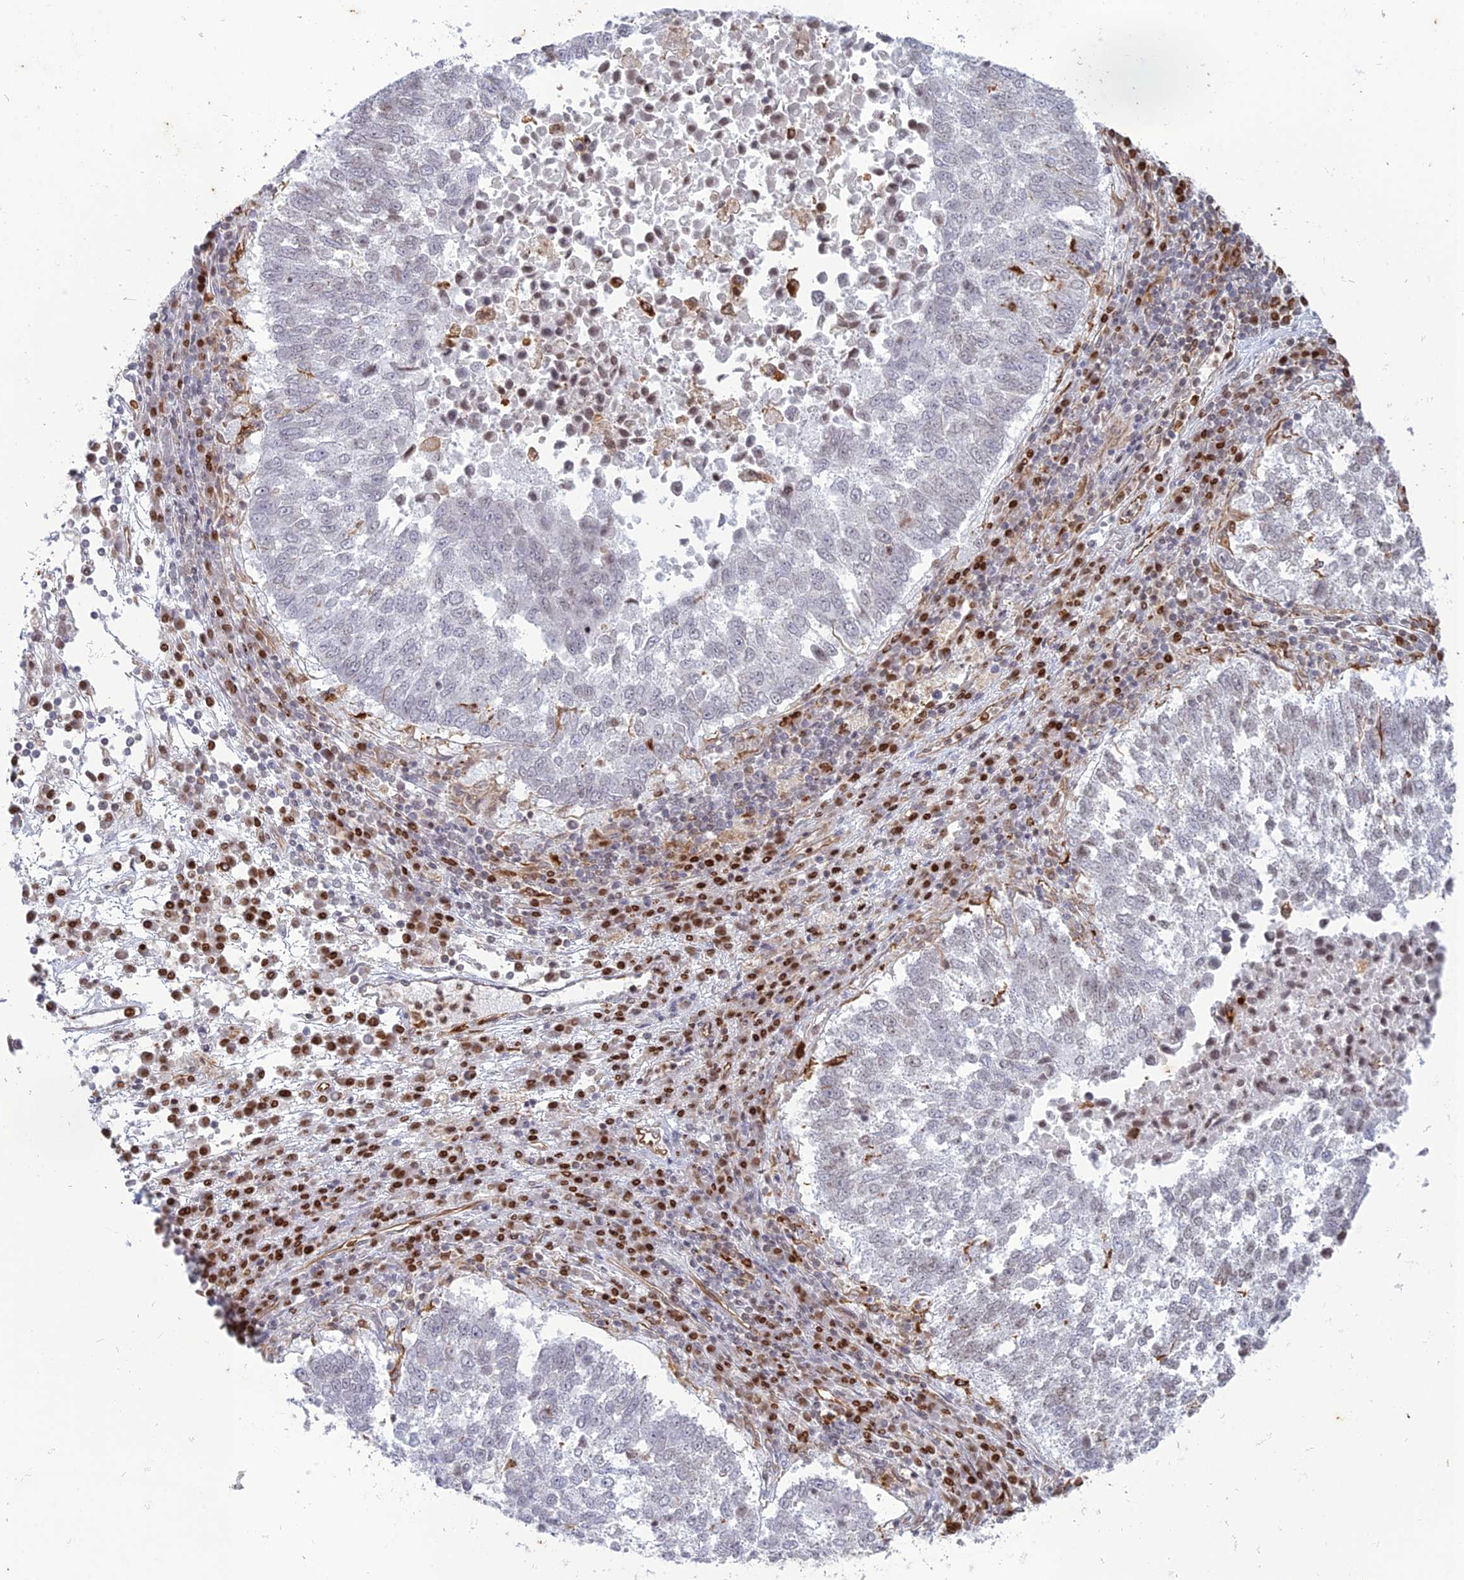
{"staining": {"intensity": "negative", "quantity": "none", "location": "none"}, "tissue": "lung cancer", "cell_type": "Tumor cells", "image_type": "cancer", "snomed": [{"axis": "morphology", "description": "Squamous cell carcinoma, NOS"}, {"axis": "topography", "description": "Lung"}], "caption": "This is an immunohistochemistry (IHC) photomicrograph of lung cancer. There is no positivity in tumor cells.", "gene": "APOBR", "patient": {"sex": "male", "age": 73}}